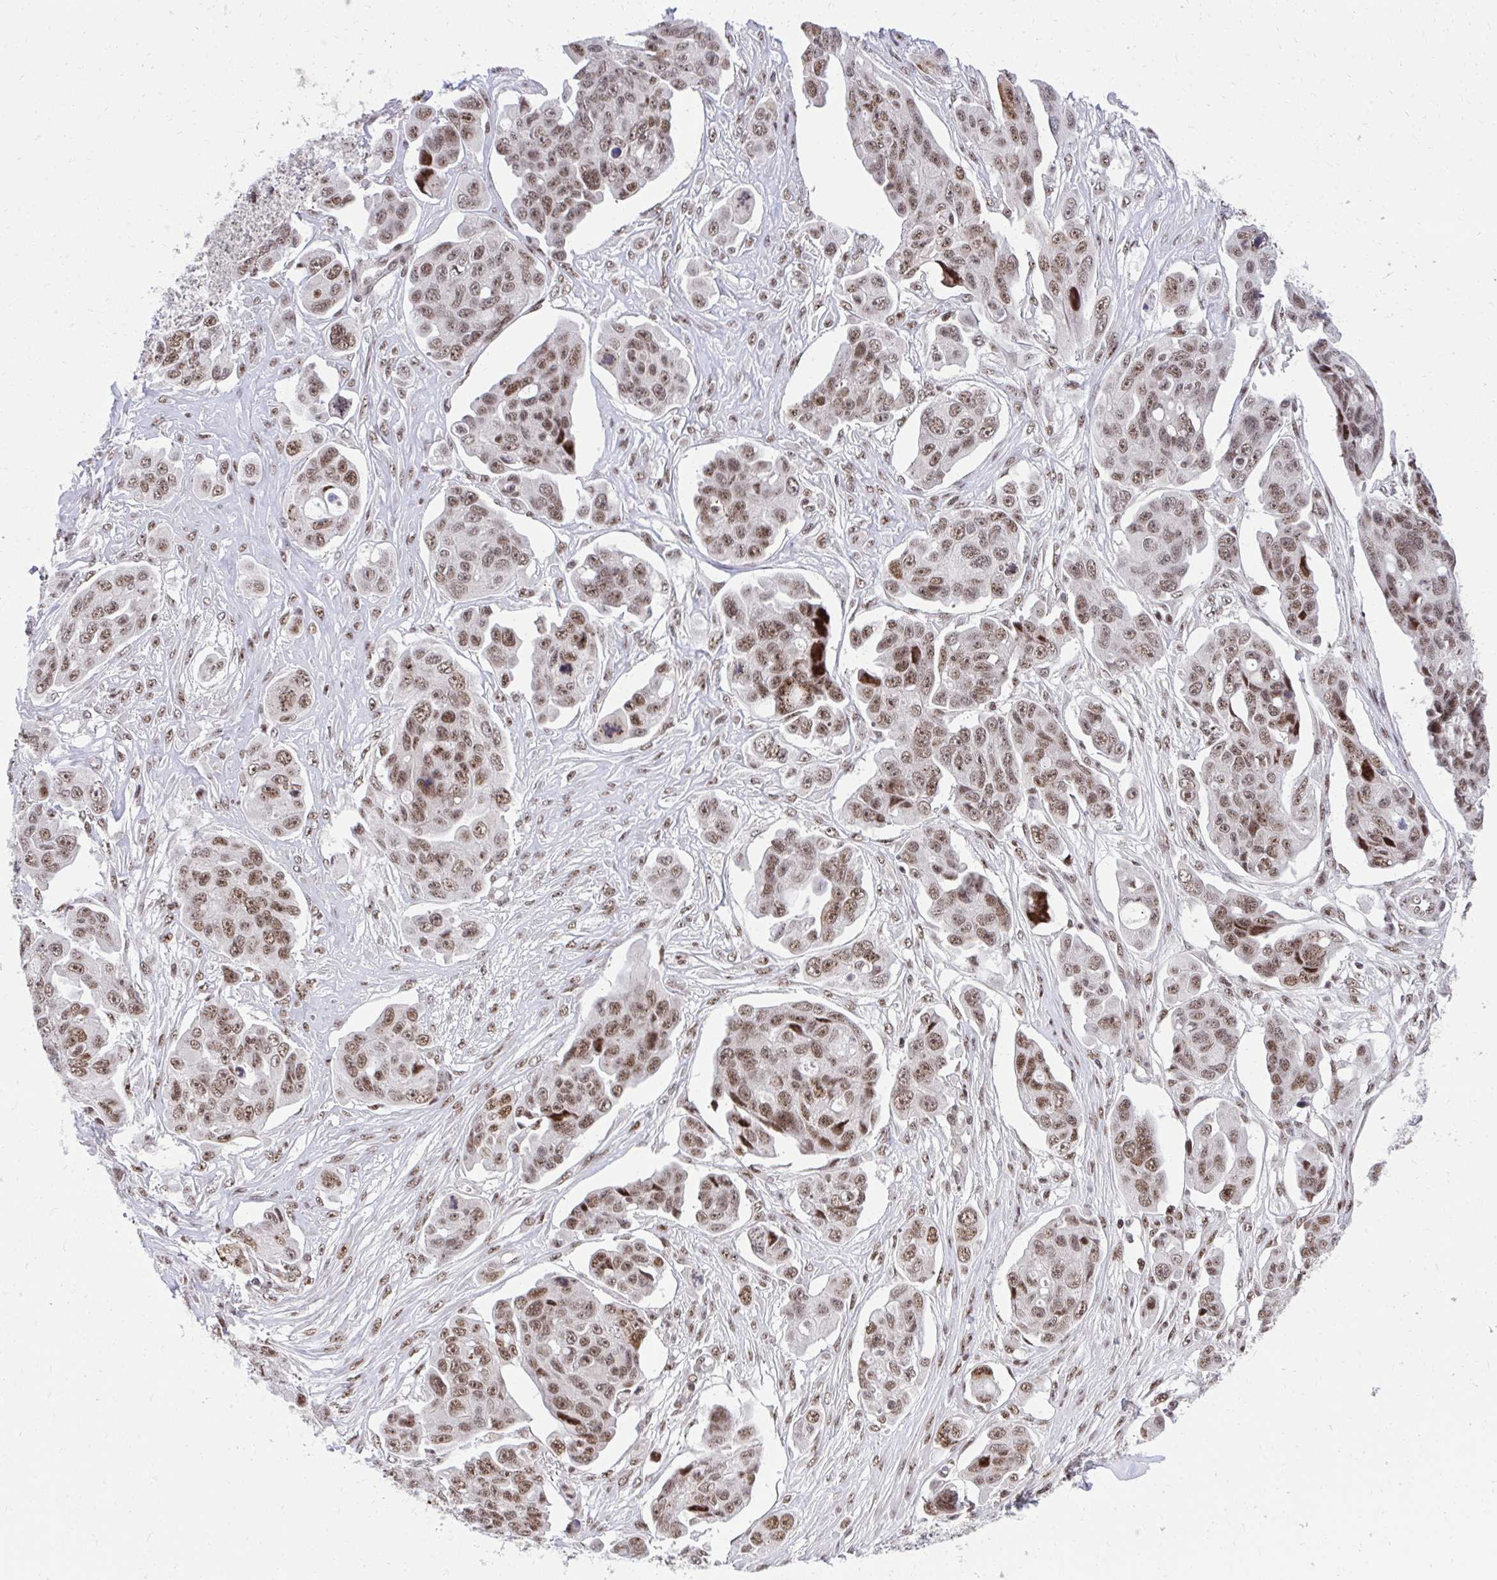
{"staining": {"intensity": "moderate", "quantity": ">75%", "location": "nuclear"}, "tissue": "ovarian cancer", "cell_type": "Tumor cells", "image_type": "cancer", "snomed": [{"axis": "morphology", "description": "Carcinoma, endometroid"}, {"axis": "topography", "description": "Ovary"}], "caption": "About >75% of tumor cells in human ovarian cancer (endometroid carcinoma) display moderate nuclear protein staining as visualized by brown immunohistochemical staining.", "gene": "HOXA4", "patient": {"sex": "female", "age": 70}}